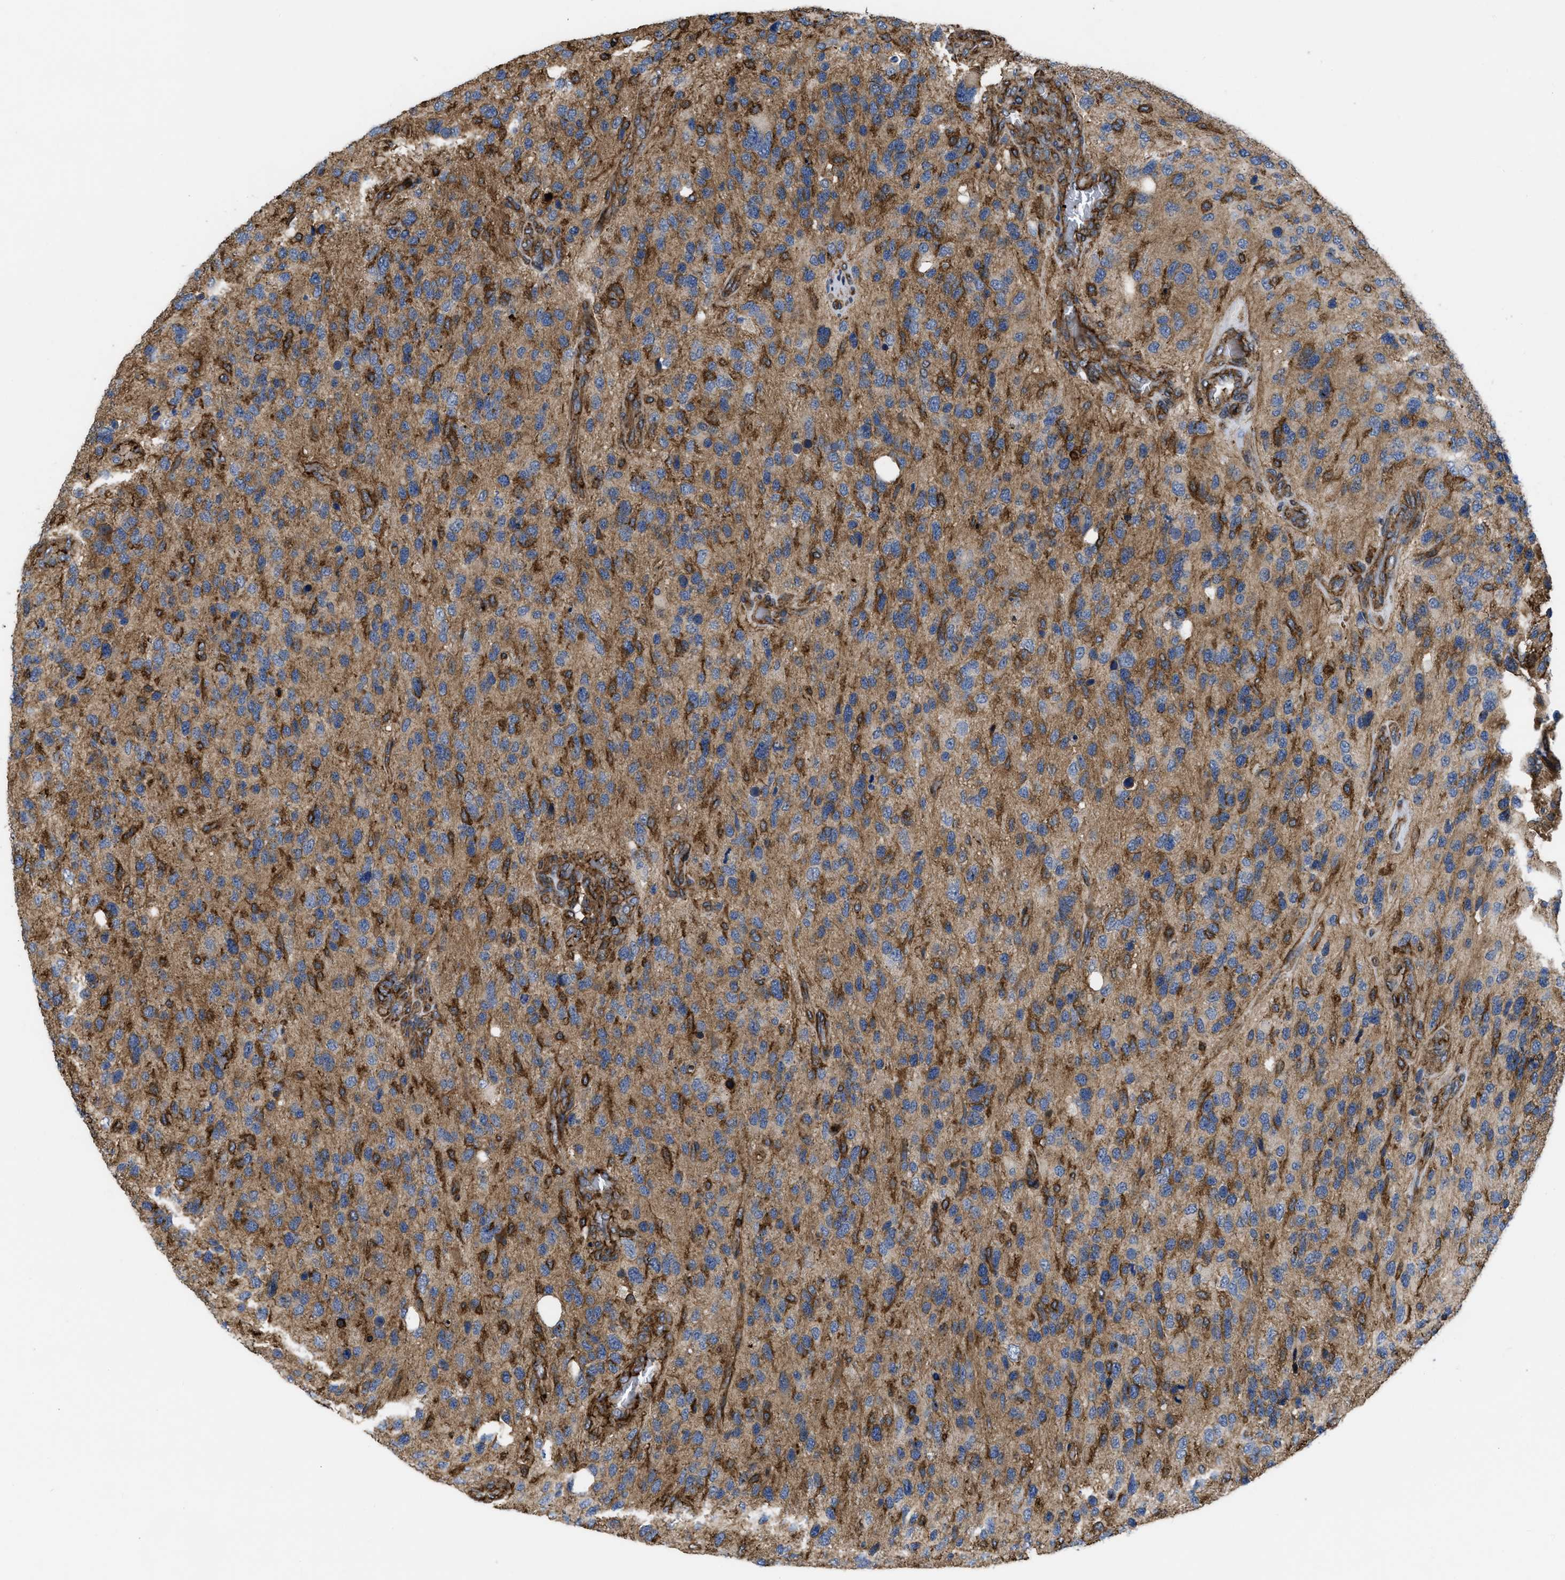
{"staining": {"intensity": "moderate", "quantity": ">75%", "location": "cytoplasmic/membranous"}, "tissue": "glioma", "cell_type": "Tumor cells", "image_type": "cancer", "snomed": [{"axis": "morphology", "description": "Glioma, malignant, High grade"}, {"axis": "topography", "description": "Brain"}], "caption": "The immunohistochemical stain labels moderate cytoplasmic/membranous positivity in tumor cells of malignant glioma (high-grade) tissue.", "gene": "SCUBE2", "patient": {"sex": "female", "age": 58}}